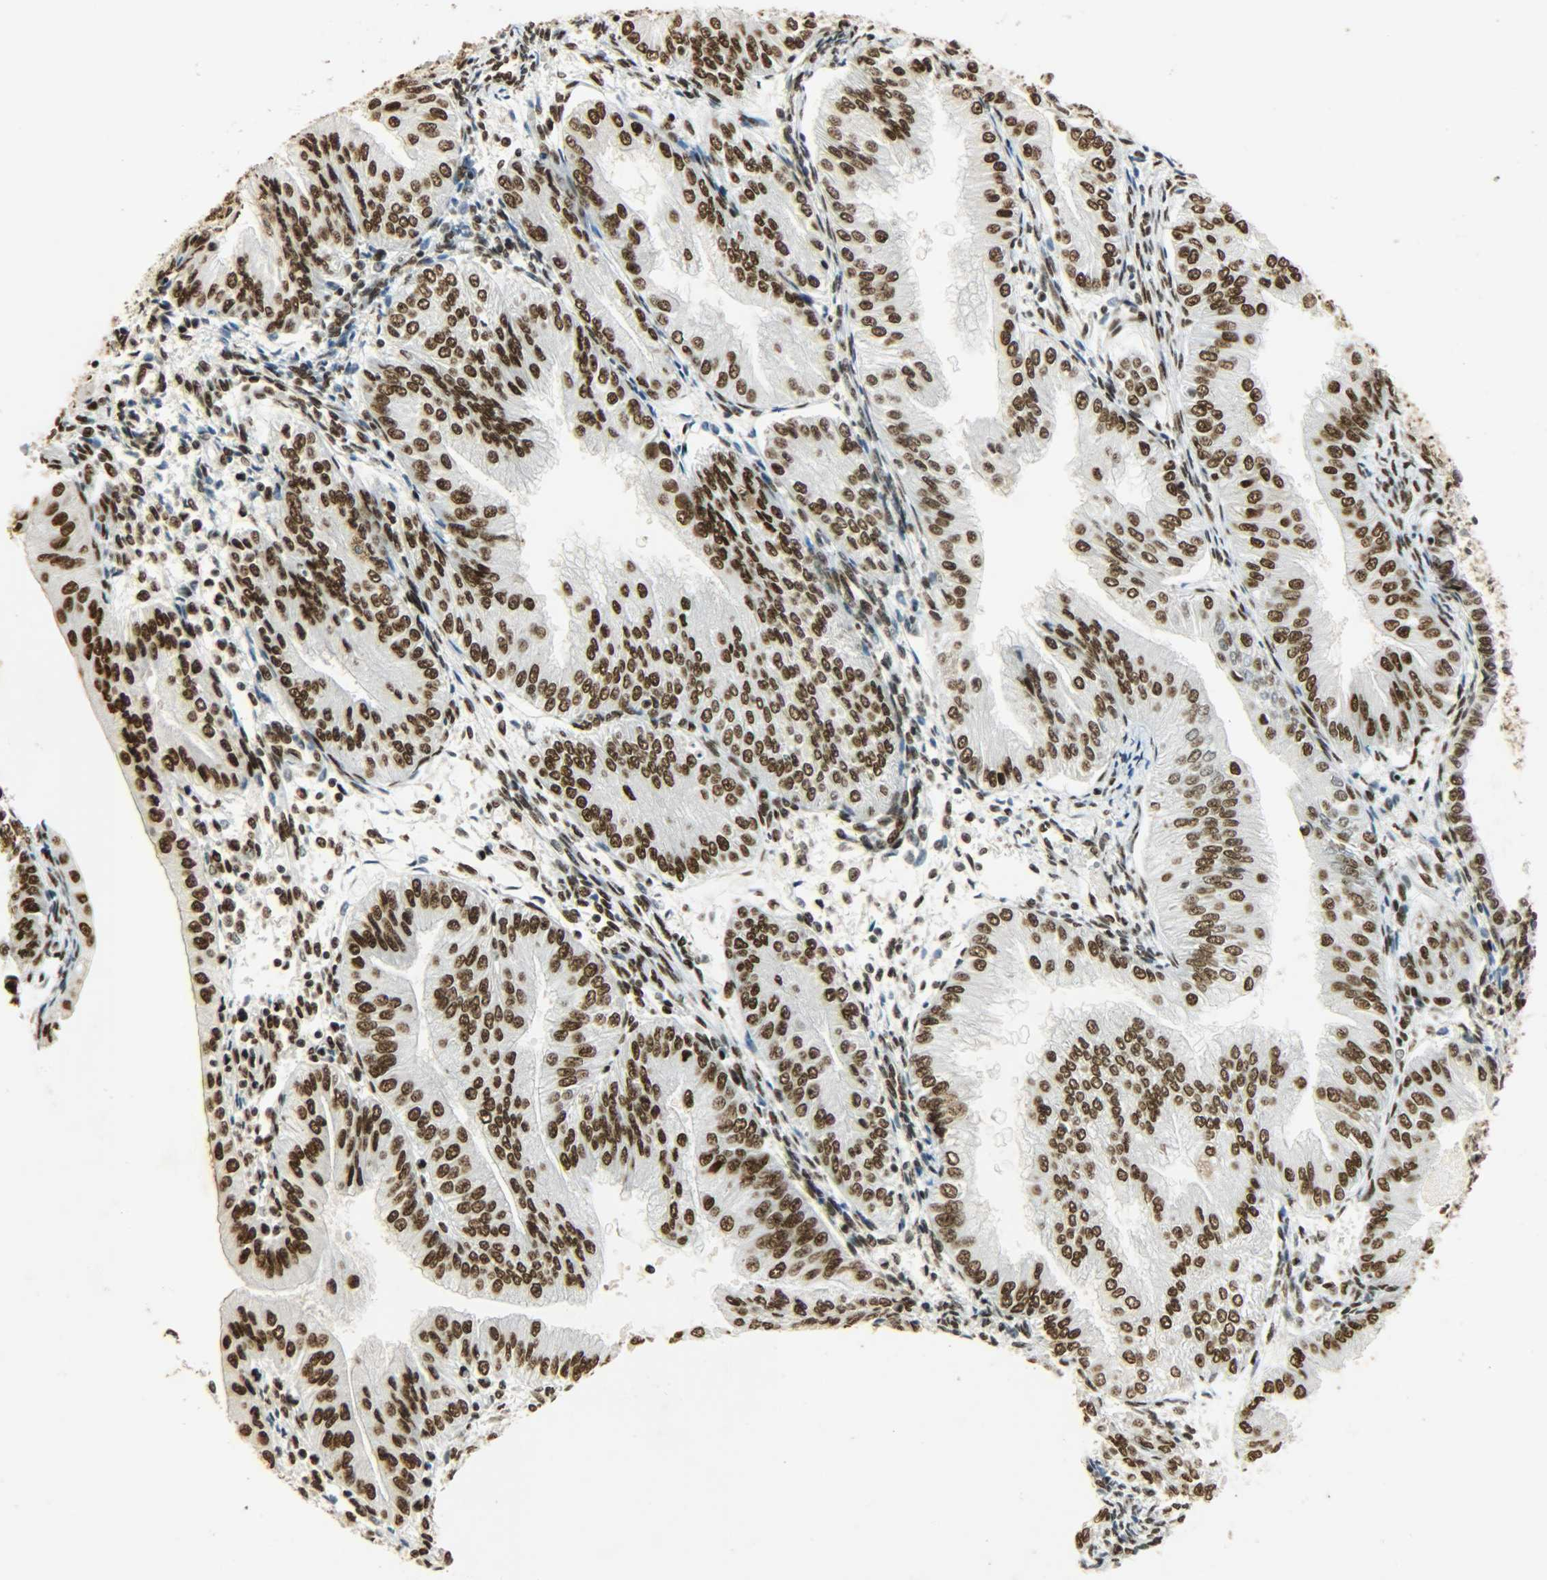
{"staining": {"intensity": "strong", "quantity": ">75%", "location": "nuclear"}, "tissue": "endometrial cancer", "cell_type": "Tumor cells", "image_type": "cancer", "snomed": [{"axis": "morphology", "description": "Adenocarcinoma, NOS"}, {"axis": "topography", "description": "Endometrium"}], "caption": "Immunohistochemistry of human endometrial cancer demonstrates high levels of strong nuclear expression in about >75% of tumor cells.", "gene": "KHDRBS1", "patient": {"sex": "female", "age": 53}}